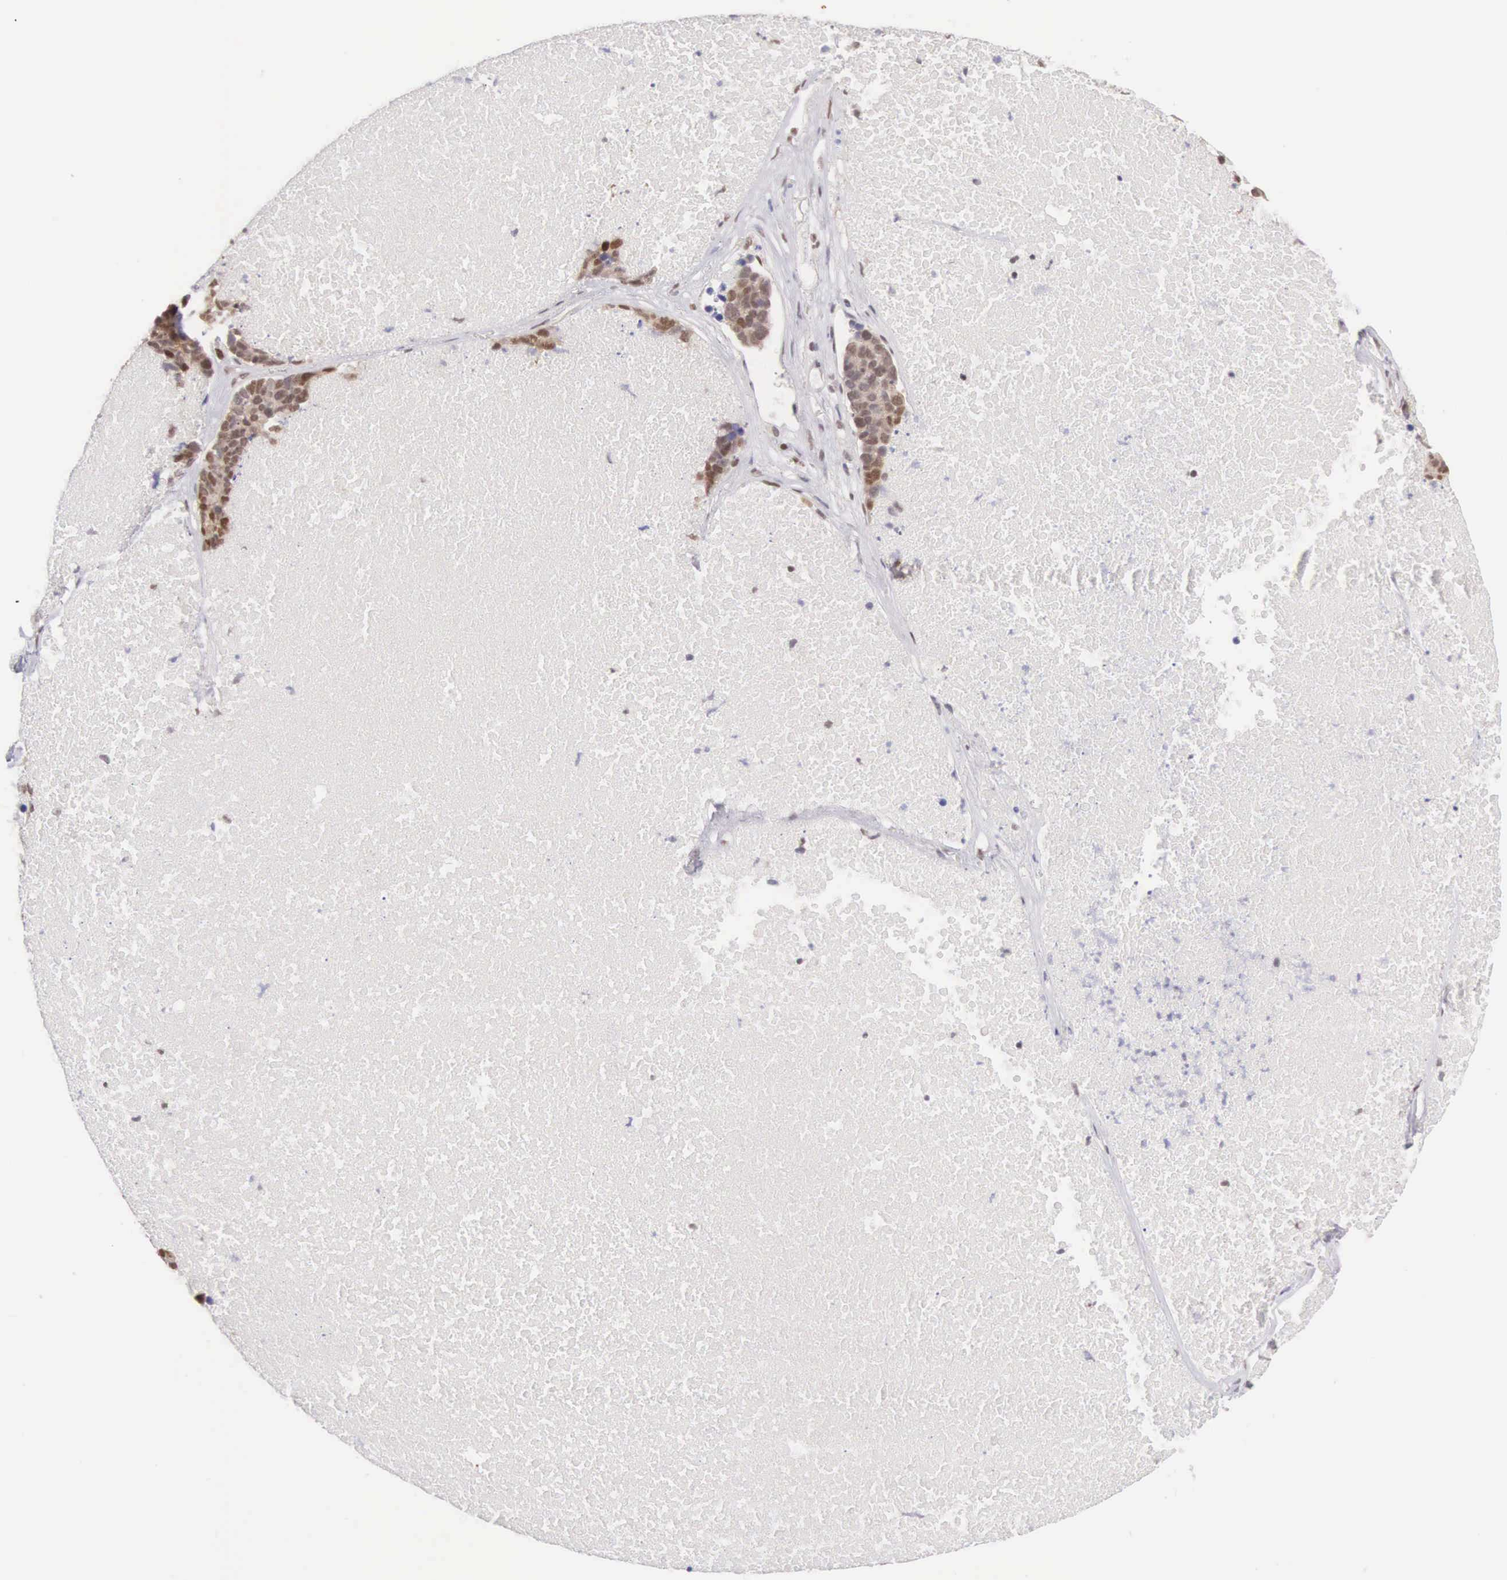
{"staining": {"intensity": "moderate", "quantity": ">75%", "location": "nuclear"}, "tissue": "lung cancer", "cell_type": "Tumor cells", "image_type": "cancer", "snomed": [{"axis": "morphology", "description": "Neoplasm, malignant, NOS"}, {"axis": "topography", "description": "Lung"}], "caption": "Tumor cells show moderate nuclear positivity in about >75% of cells in lung cancer. (DAB = brown stain, brightfield microscopy at high magnification).", "gene": "CCDC117", "patient": {"sex": "female", "age": 75}}